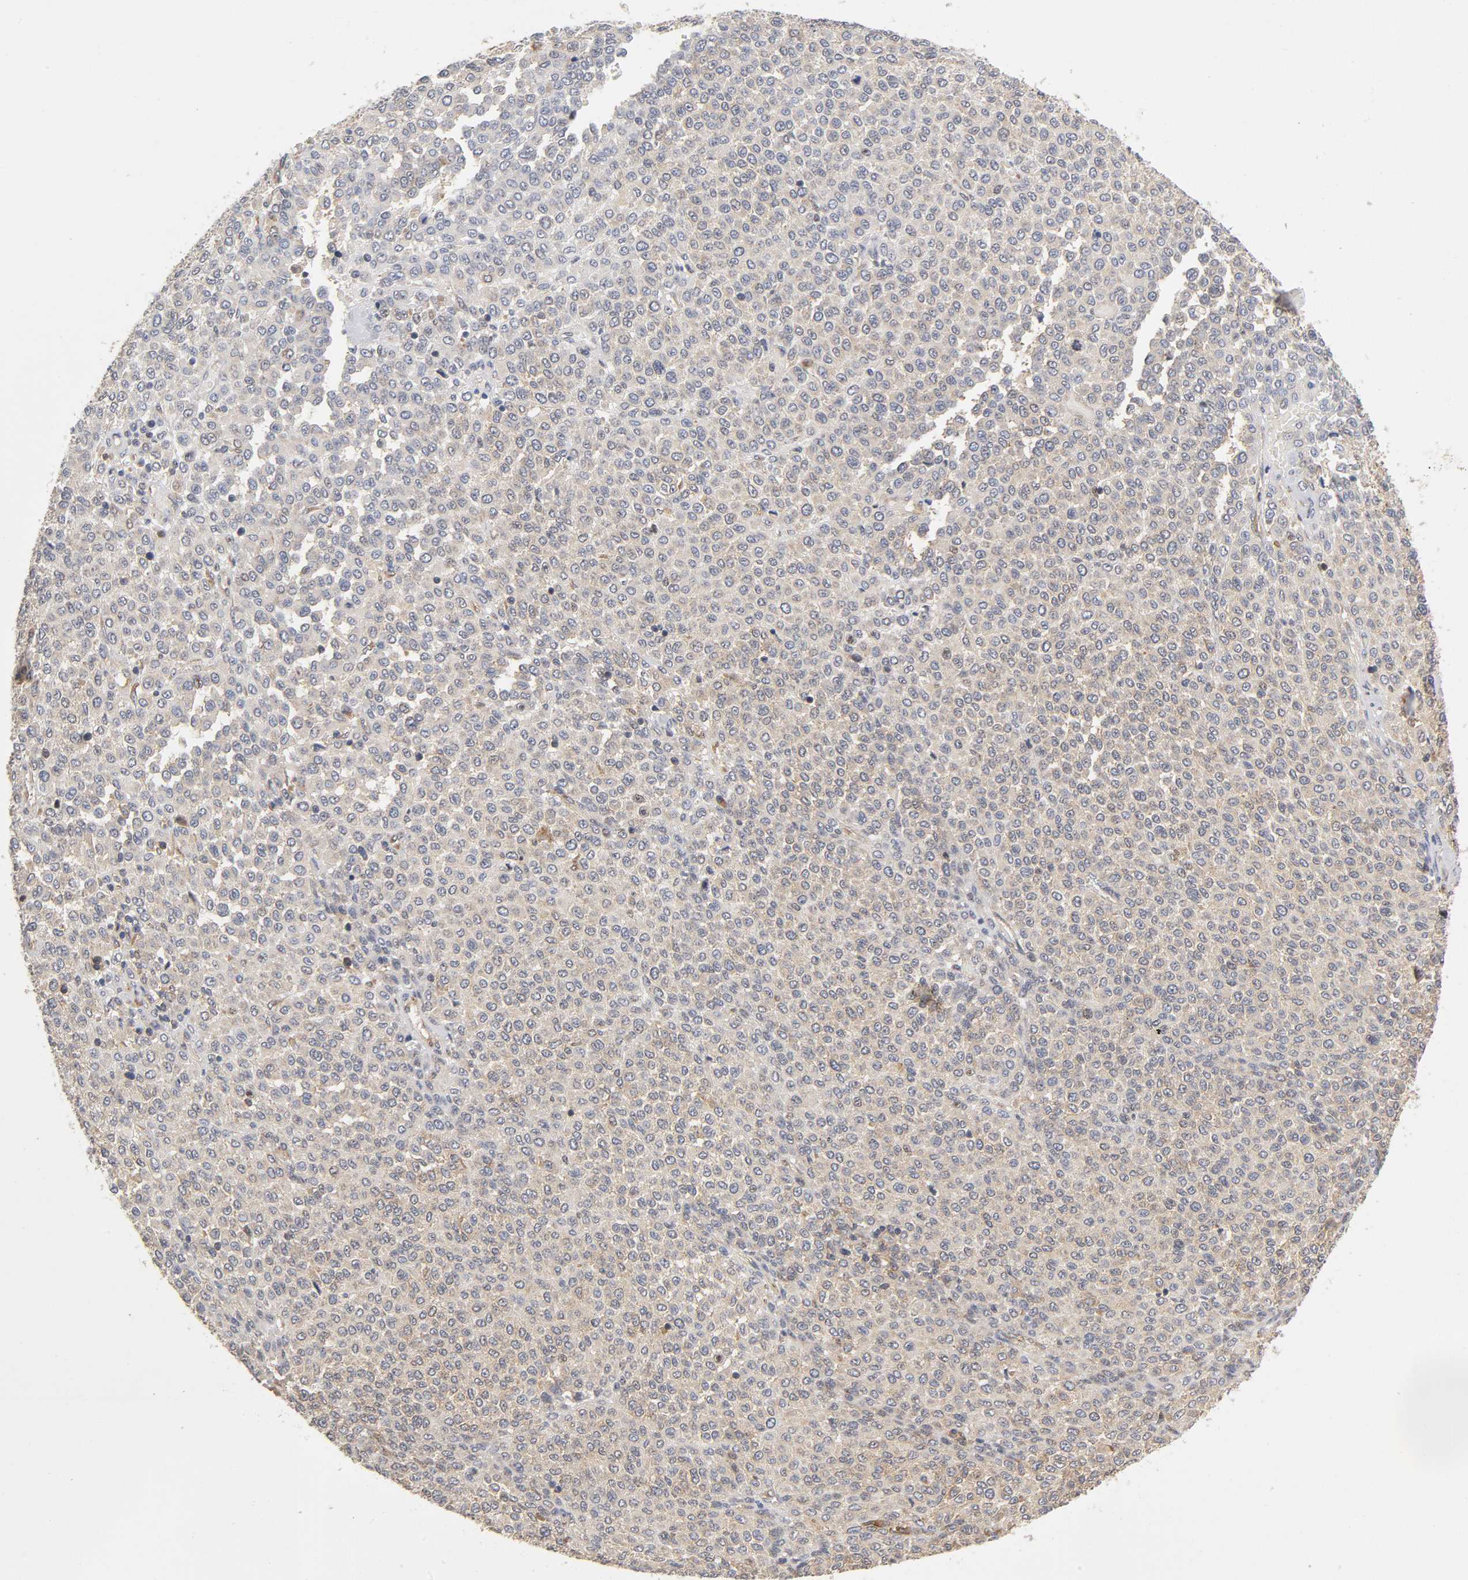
{"staining": {"intensity": "weak", "quantity": "<25%", "location": "cytoplasmic/membranous"}, "tissue": "melanoma", "cell_type": "Tumor cells", "image_type": "cancer", "snomed": [{"axis": "morphology", "description": "Malignant melanoma, Metastatic site"}, {"axis": "topography", "description": "Pancreas"}], "caption": "Protein analysis of malignant melanoma (metastatic site) displays no significant staining in tumor cells. (Stains: DAB (3,3'-diaminobenzidine) IHC with hematoxylin counter stain, Microscopy: brightfield microscopy at high magnification).", "gene": "PAFAH1B1", "patient": {"sex": "female", "age": 30}}